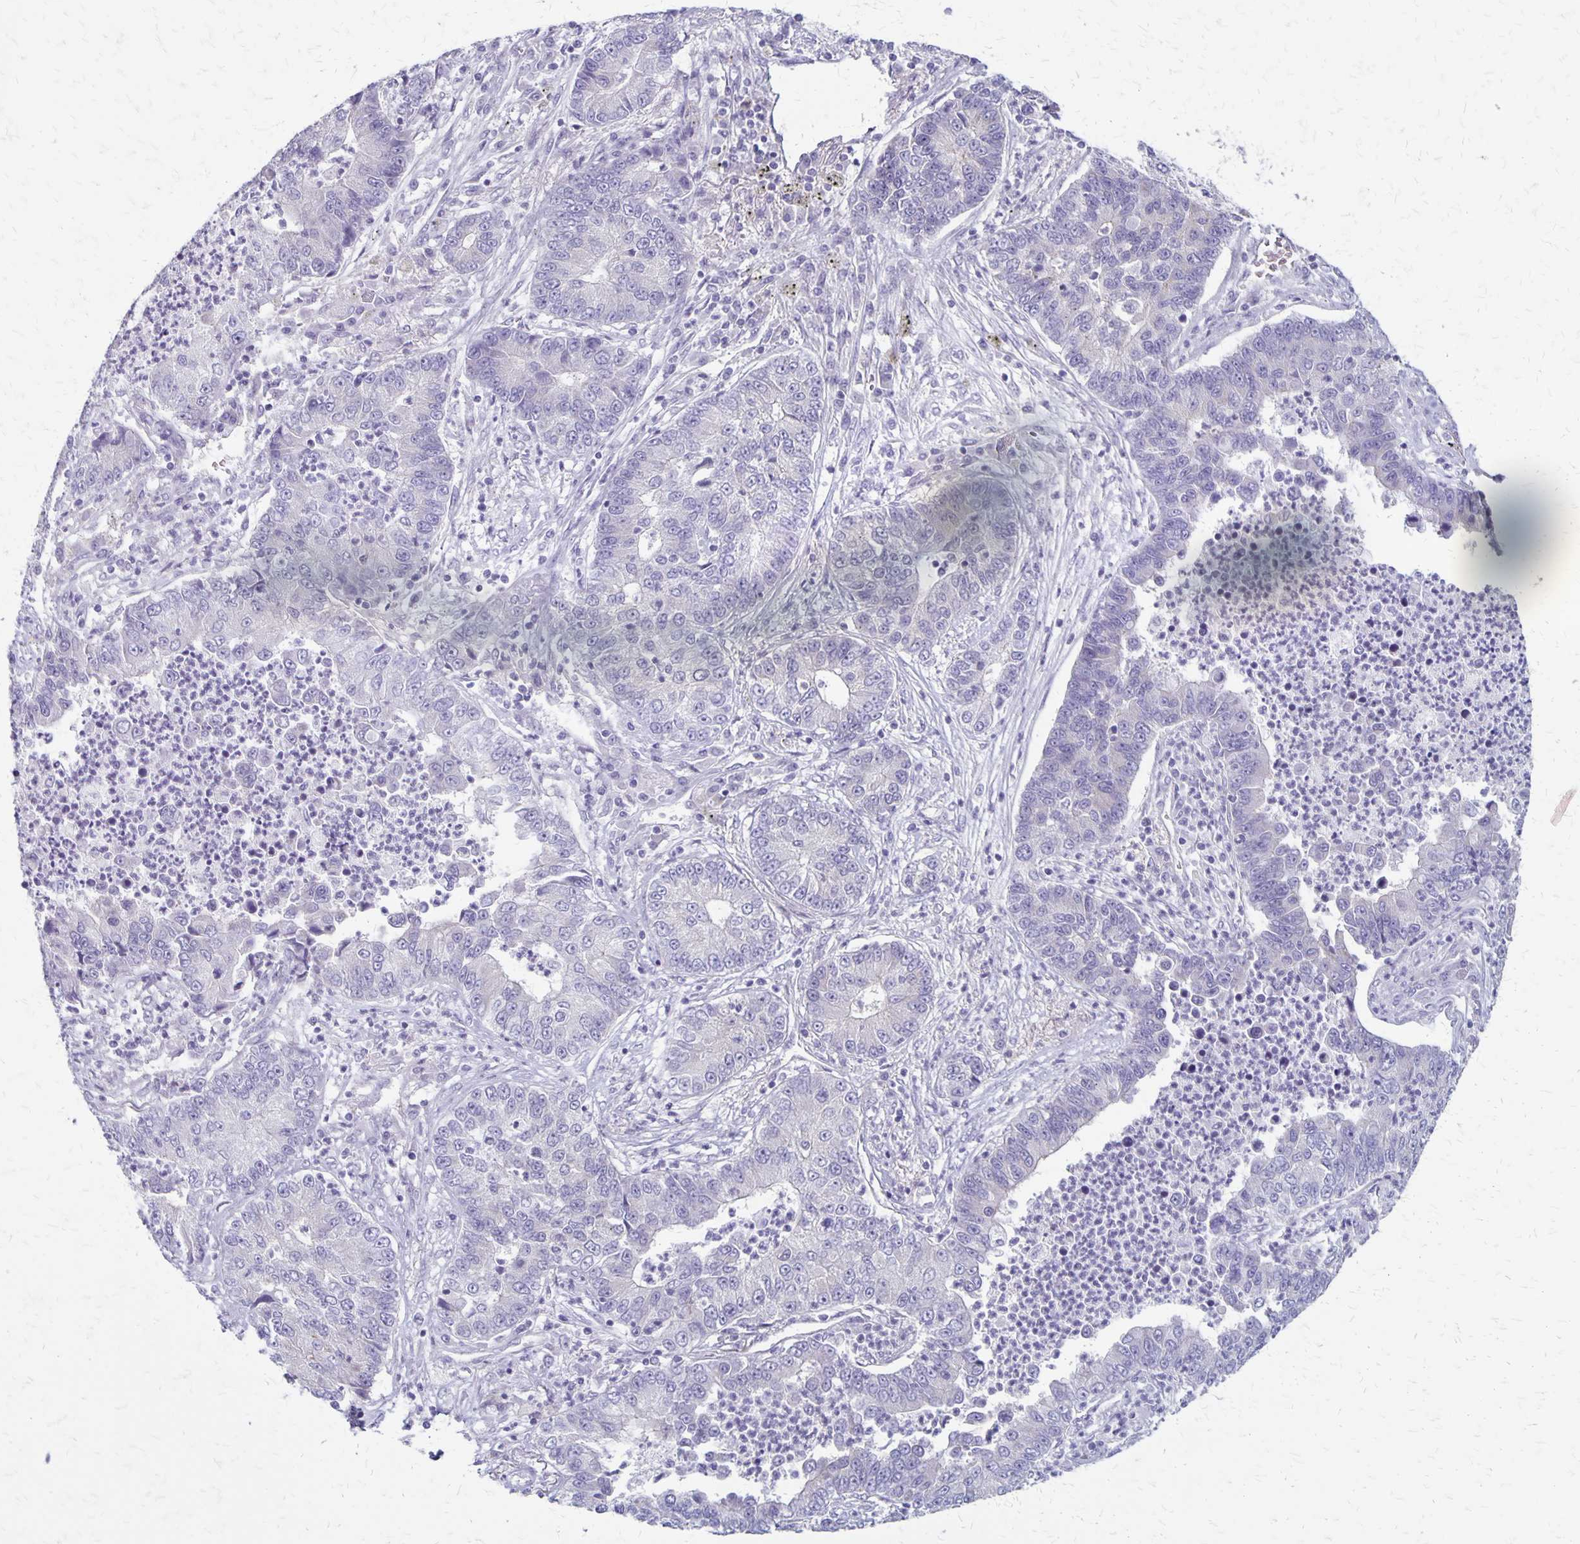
{"staining": {"intensity": "negative", "quantity": "none", "location": "none"}, "tissue": "lung cancer", "cell_type": "Tumor cells", "image_type": "cancer", "snomed": [{"axis": "morphology", "description": "Adenocarcinoma, NOS"}, {"axis": "topography", "description": "Lung"}], "caption": "Immunohistochemical staining of human adenocarcinoma (lung) demonstrates no significant positivity in tumor cells.", "gene": "HOMER1", "patient": {"sex": "female", "age": 57}}